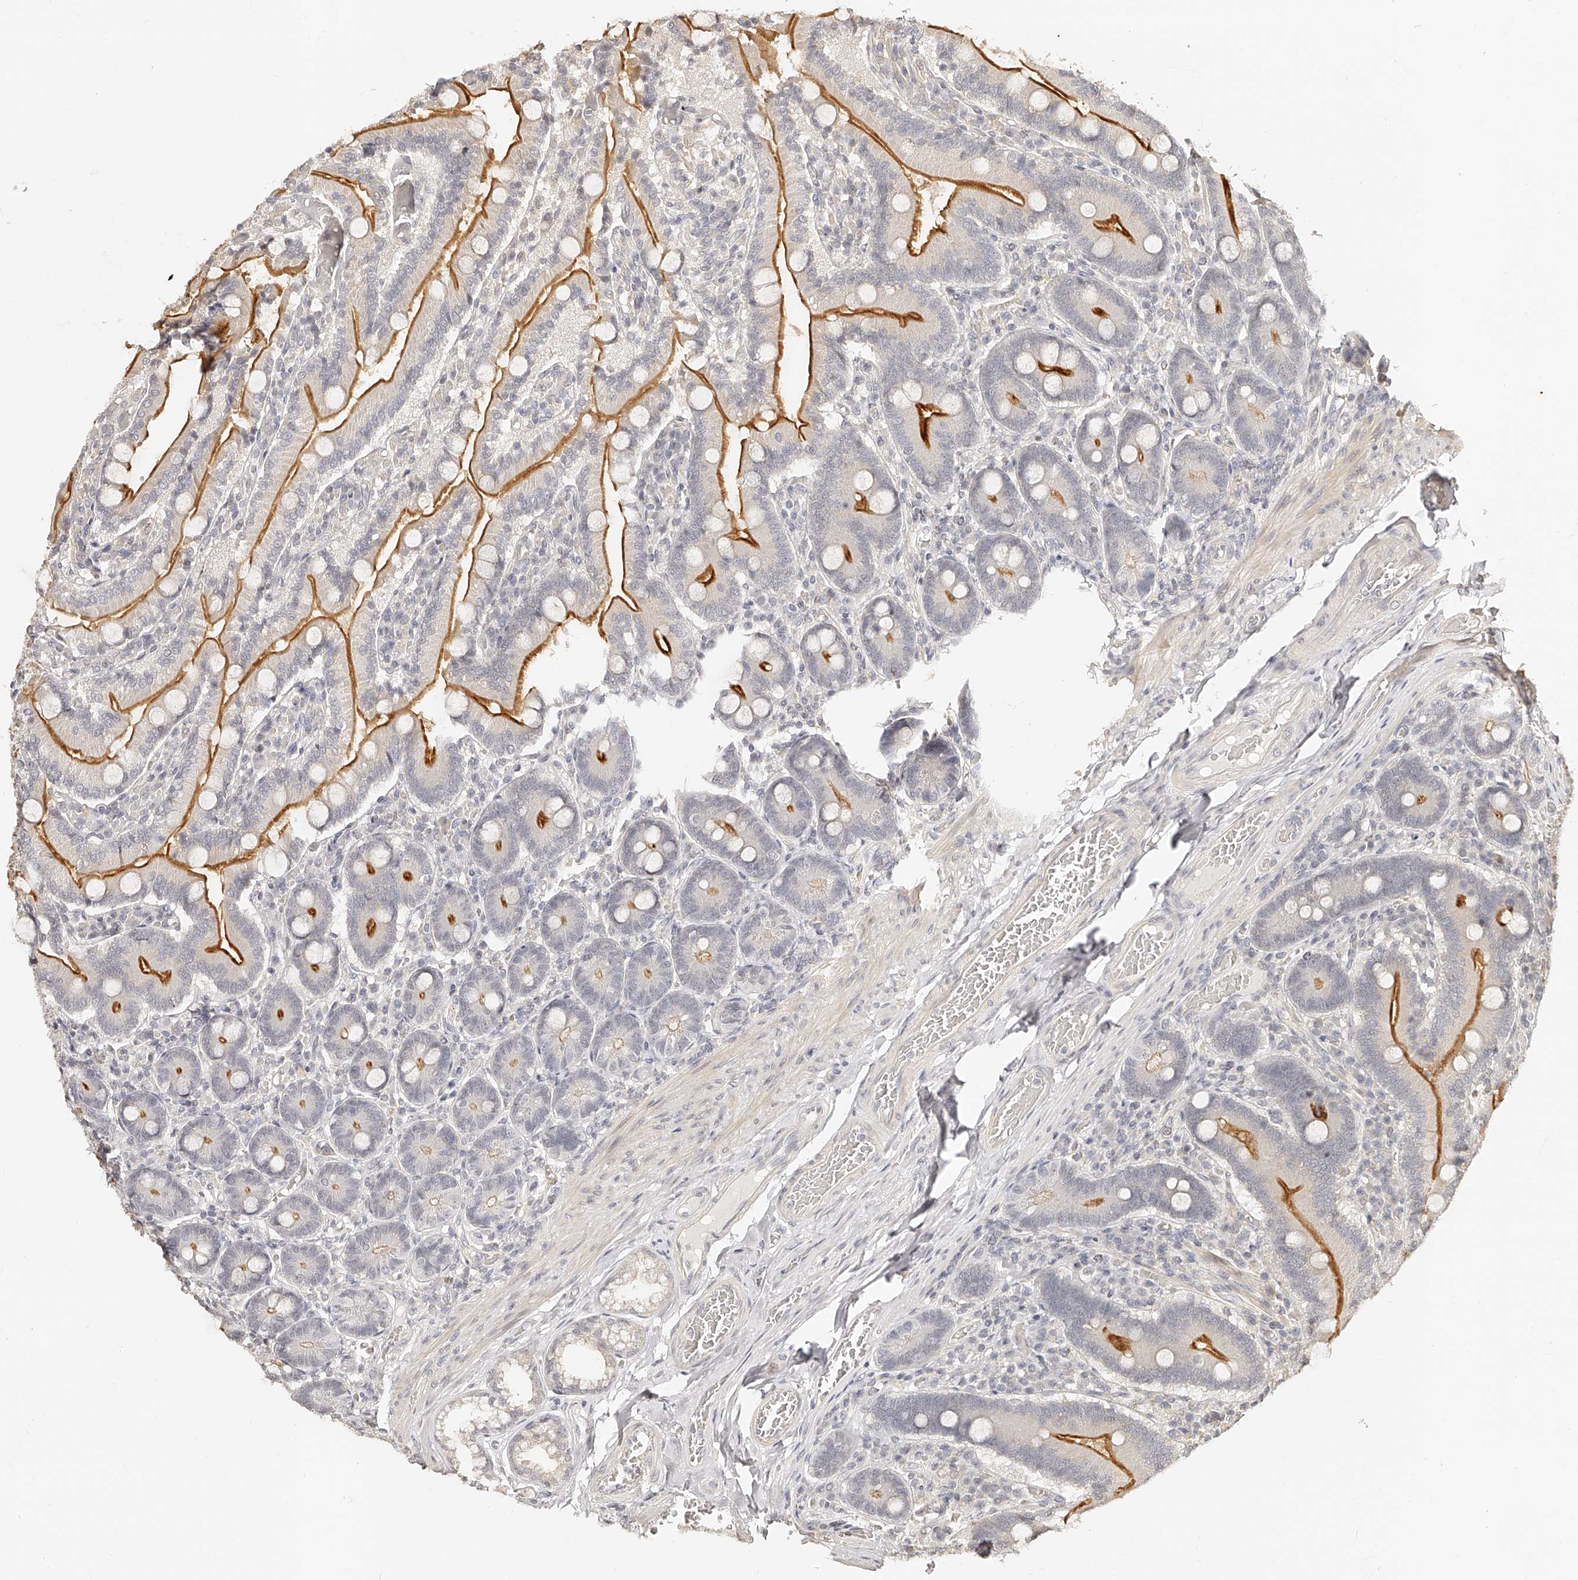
{"staining": {"intensity": "strong", "quantity": "25%-75%", "location": "cytoplasmic/membranous"}, "tissue": "duodenum", "cell_type": "Glandular cells", "image_type": "normal", "snomed": [{"axis": "morphology", "description": "Normal tissue, NOS"}, {"axis": "topography", "description": "Duodenum"}], "caption": "DAB (3,3'-diaminobenzidine) immunohistochemical staining of unremarkable human duodenum reveals strong cytoplasmic/membranous protein expression in approximately 25%-75% of glandular cells. (brown staining indicates protein expression, while blue staining denotes nuclei).", "gene": "ZNF789", "patient": {"sex": "female", "age": 62}}